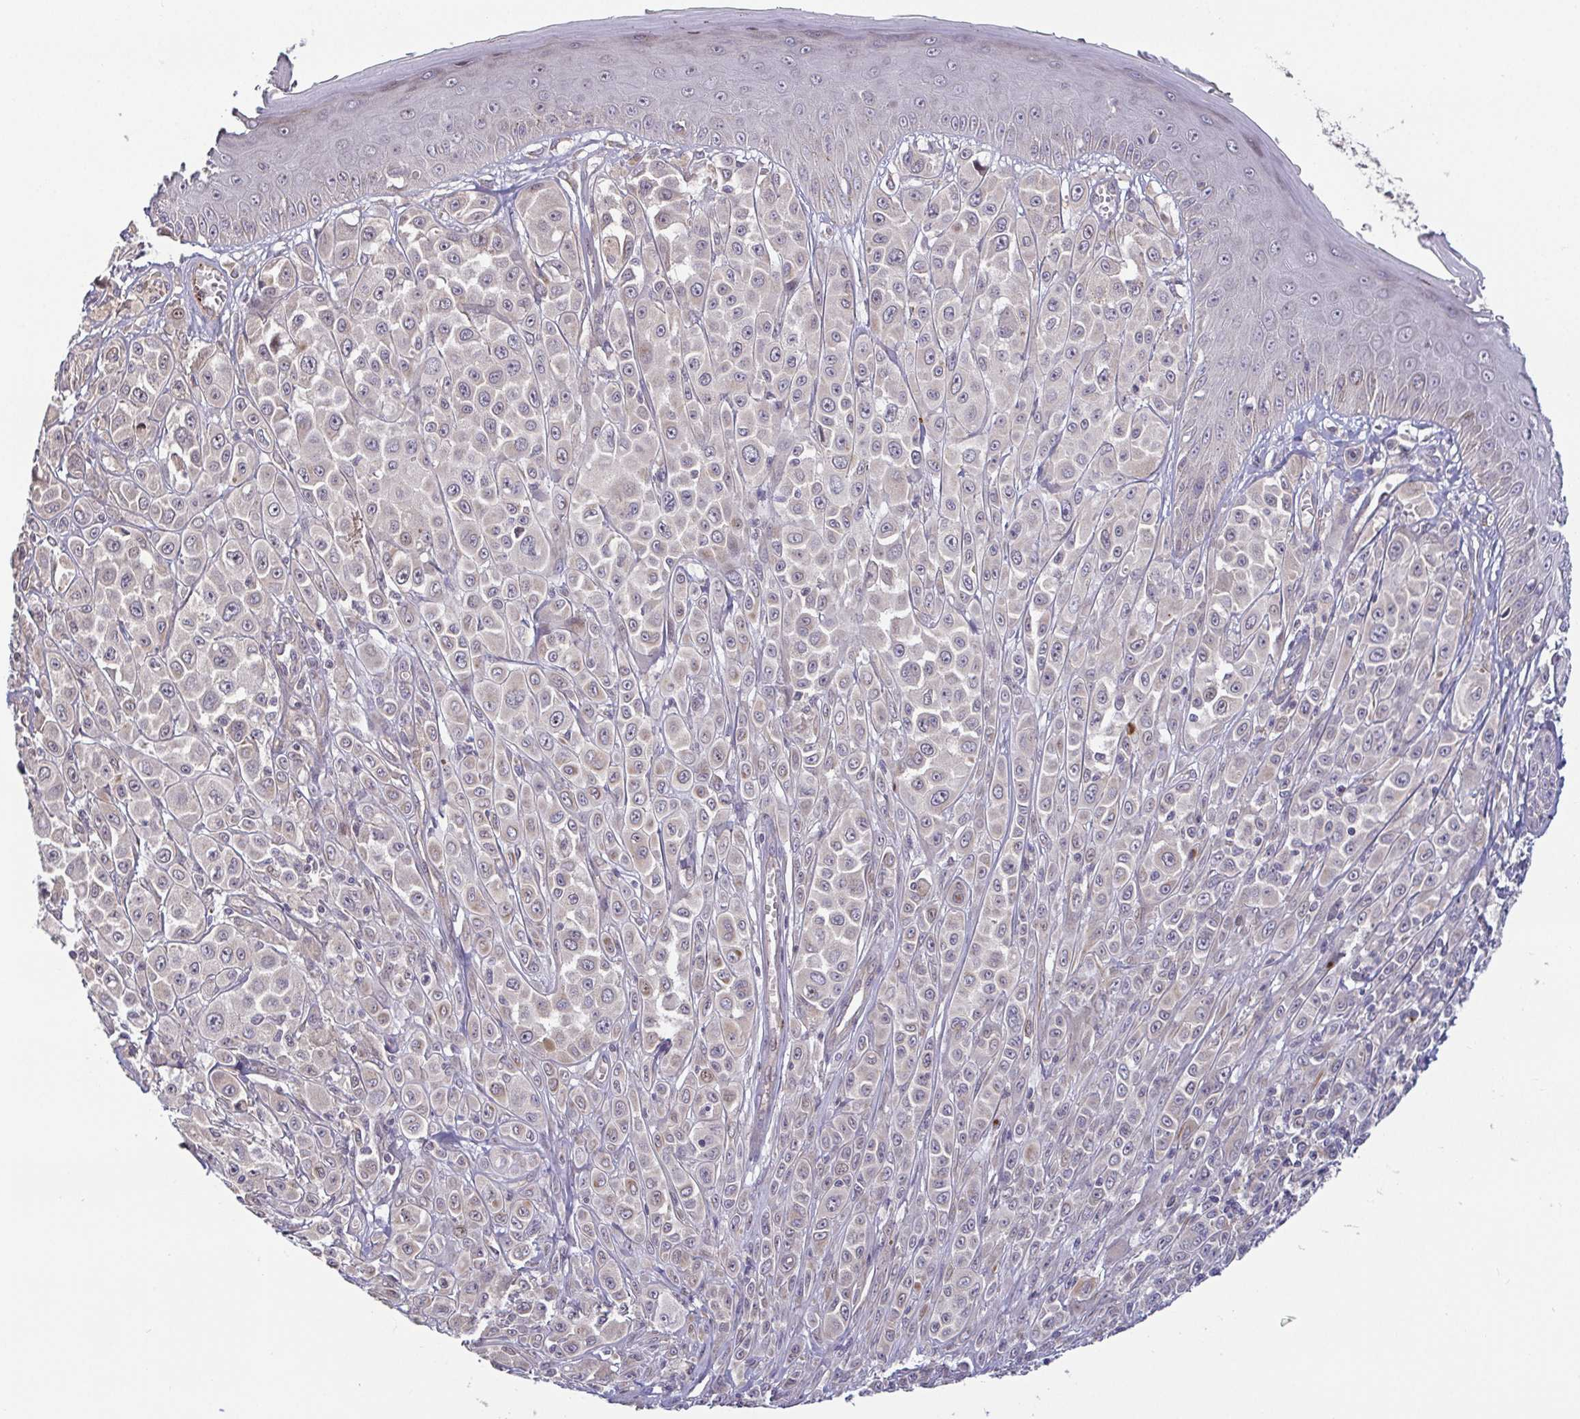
{"staining": {"intensity": "weak", "quantity": "<25%", "location": "cytoplasmic/membranous"}, "tissue": "melanoma", "cell_type": "Tumor cells", "image_type": "cancer", "snomed": [{"axis": "morphology", "description": "Malignant melanoma, NOS"}, {"axis": "topography", "description": "Skin"}], "caption": "Immunohistochemical staining of human melanoma exhibits no significant positivity in tumor cells.", "gene": "OSBPL7", "patient": {"sex": "male", "age": 67}}